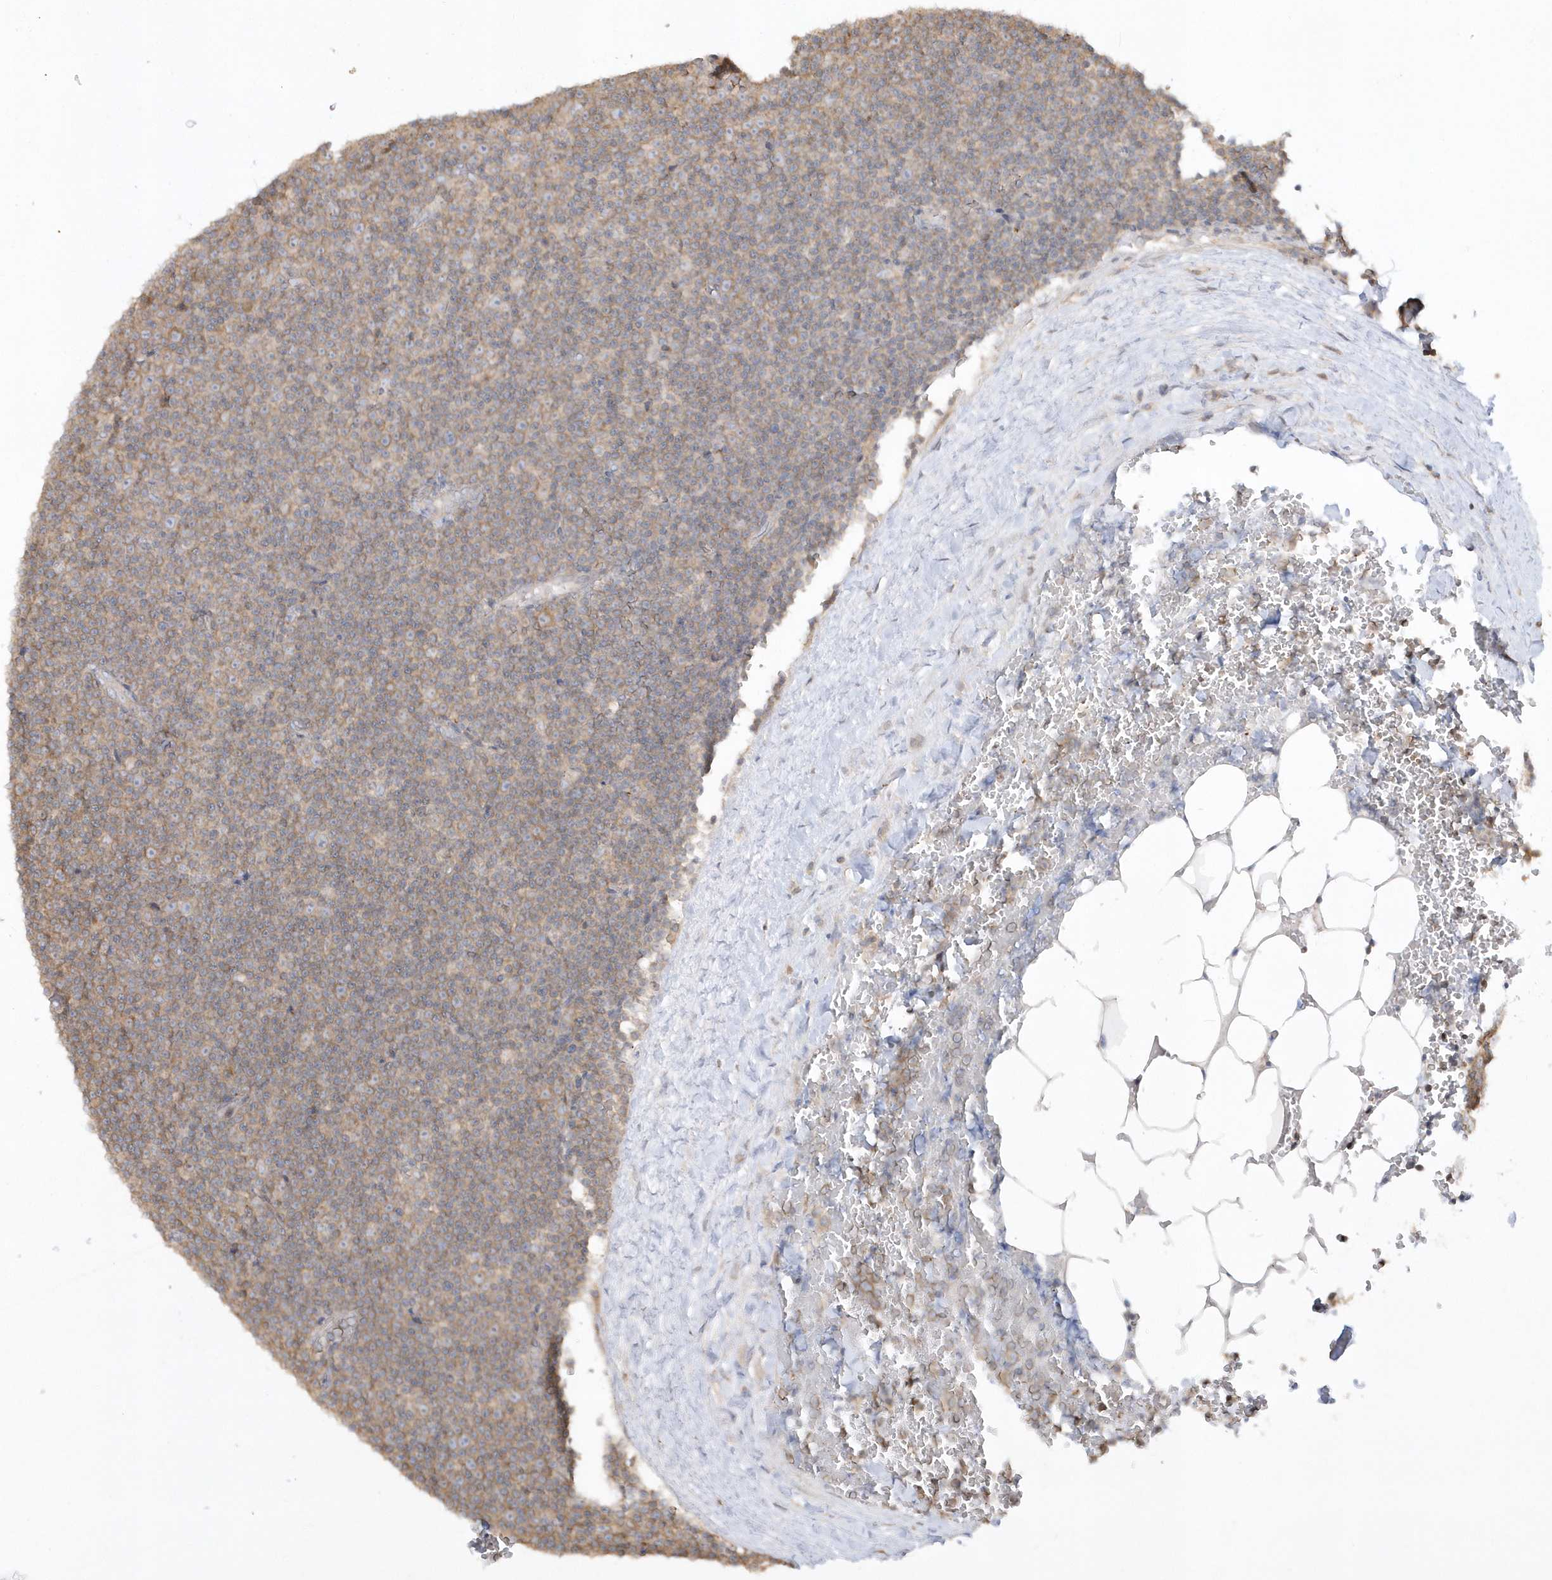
{"staining": {"intensity": "weak", "quantity": ">75%", "location": "cytoplasmic/membranous"}, "tissue": "lymphoma", "cell_type": "Tumor cells", "image_type": "cancer", "snomed": [{"axis": "morphology", "description": "Malignant lymphoma, non-Hodgkin's type, Low grade"}, {"axis": "topography", "description": "Lymph node"}], "caption": "This is a photomicrograph of immunohistochemistry (IHC) staining of lymphoma, which shows weak positivity in the cytoplasmic/membranous of tumor cells.", "gene": "BSN", "patient": {"sex": "female", "age": 67}}